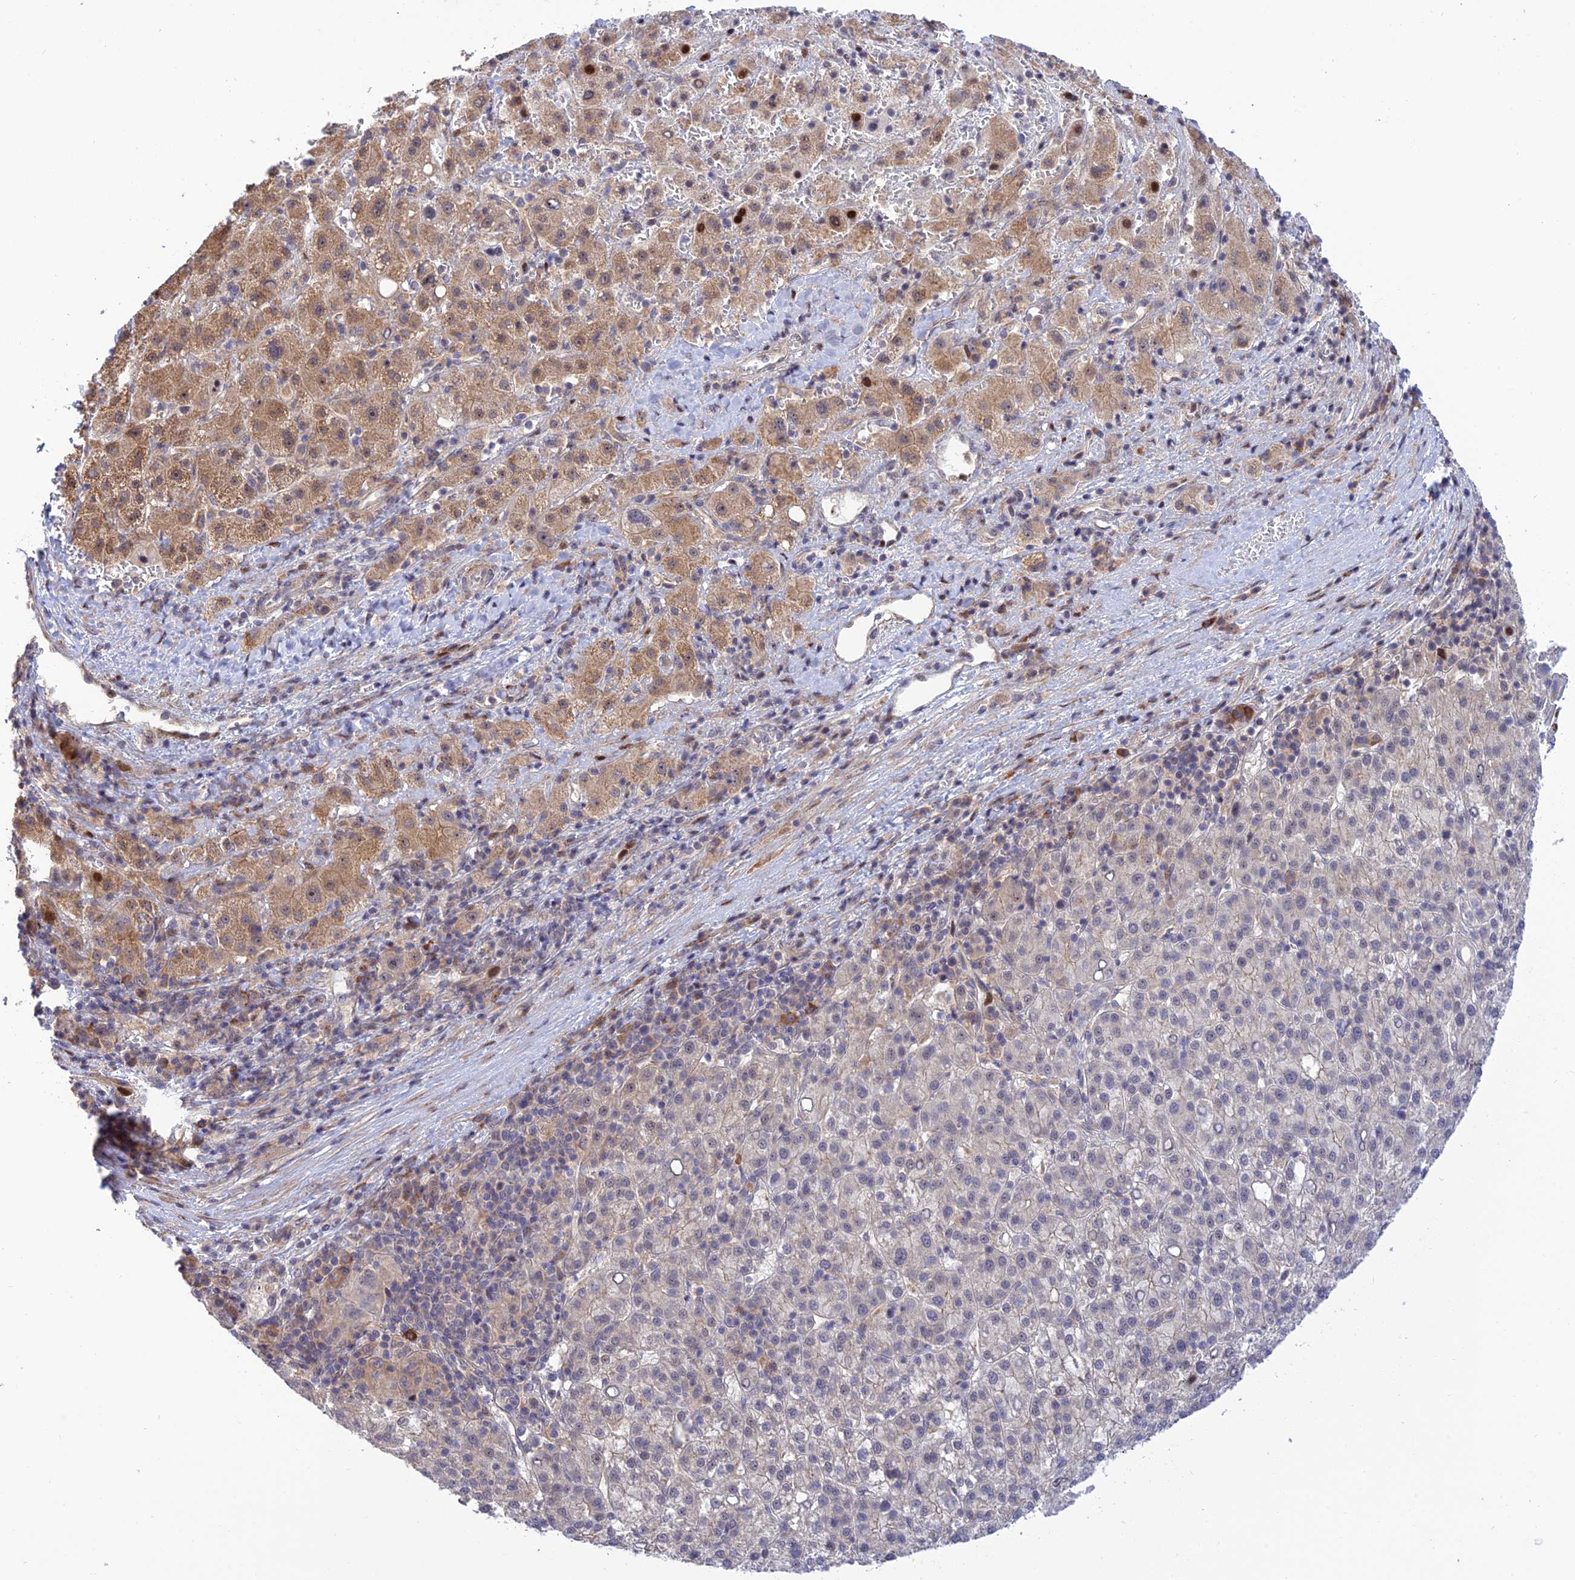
{"staining": {"intensity": "negative", "quantity": "none", "location": "none"}, "tissue": "liver cancer", "cell_type": "Tumor cells", "image_type": "cancer", "snomed": [{"axis": "morphology", "description": "Carcinoma, Hepatocellular, NOS"}, {"axis": "topography", "description": "Liver"}], "caption": "This is a histopathology image of immunohistochemistry (IHC) staining of hepatocellular carcinoma (liver), which shows no staining in tumor cells.", "gene": "ZNF584", "patient": {"sex": "female", "age": 58}}